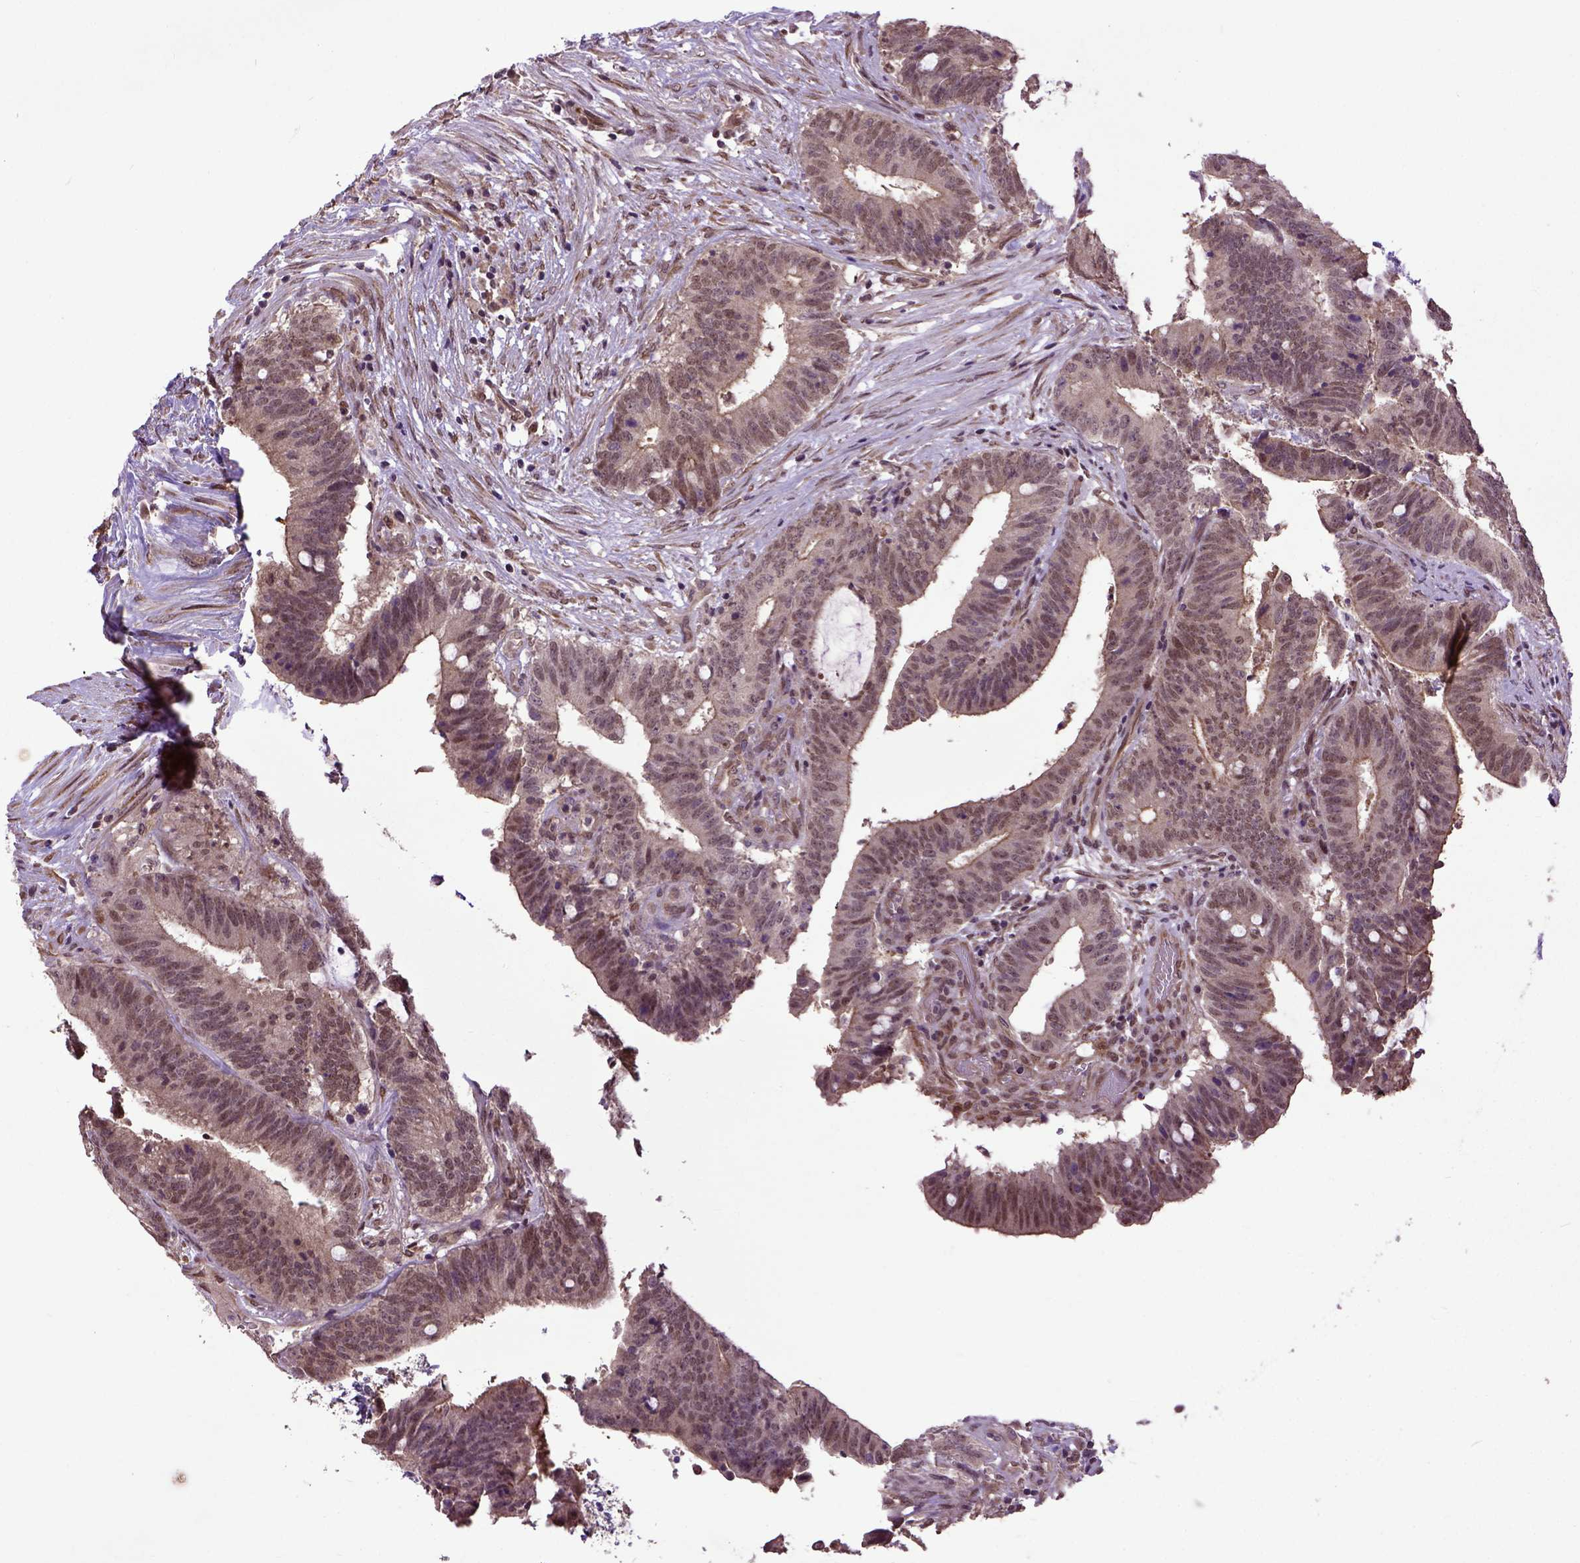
{"staining": {"intensity": "moderate", "quantity": "<25%", "location": "nuclear"}, "tissue": "colorectal cancer", "cell_type": "Tumor cells", "image_type": "cancer", "snomed": [{"axis": "morphology", "description": "Adenocarcinoma, NOS"}, {"axis": "topography", "description": "Colon"}], "caption": "A brown stain highlights moderate nuclear expression of a protein in adenocarcinoma (colorectal) tumor cells.", "gene": "UBA3", "patient": {"sex": "female", "age": 43}}